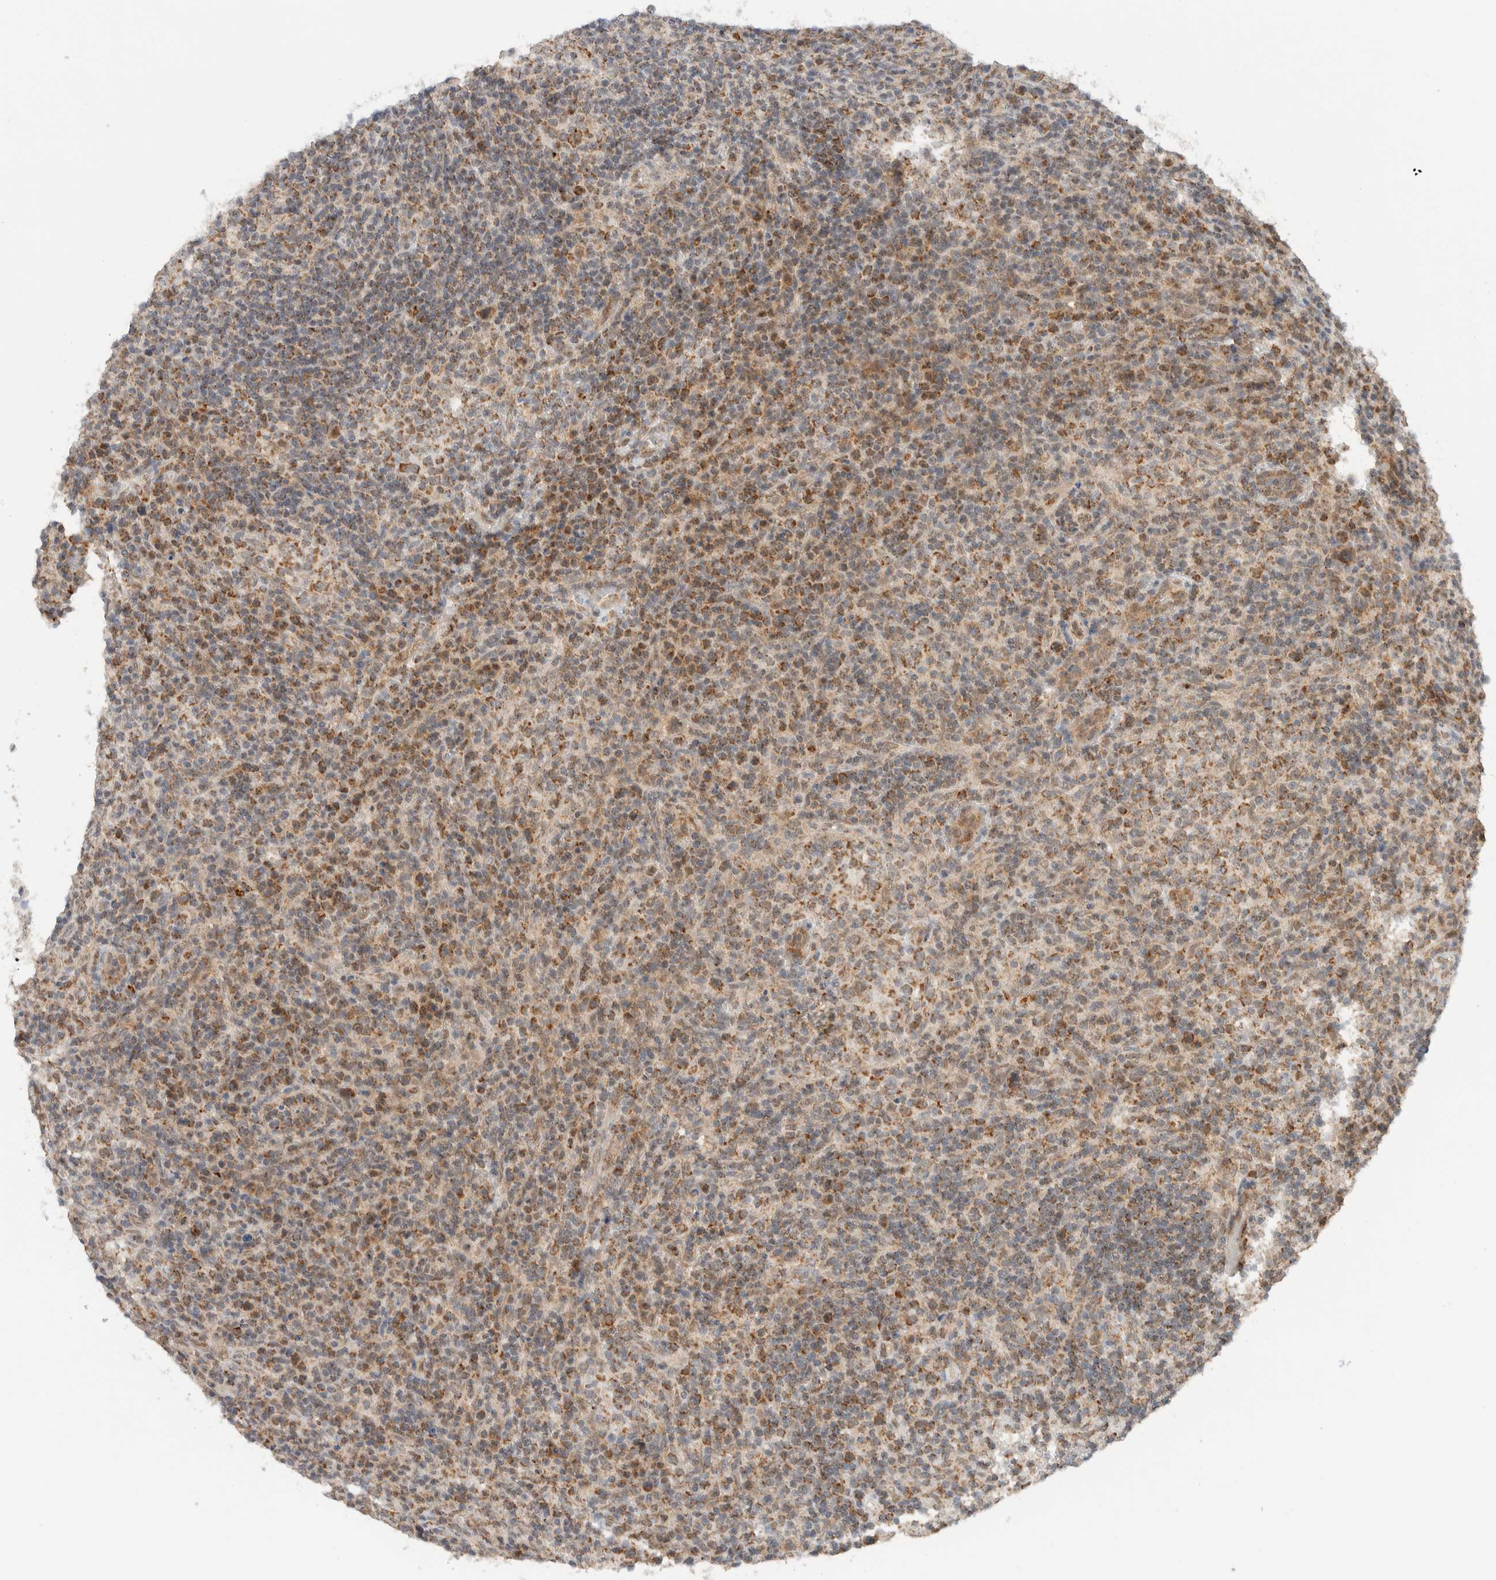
{"staining": {"intensity": "moderate", "quantity": ">75%", "location": "cytoplasmic/membranous"}, "tissue": "lymphoma", "cell_type": "Tumor cells", "image_type": "cancer", "snomed": [{"axis": "morphology", "description": "Malignant lymphoma, non-Hodgkin's type, High grade"}, {"axis": "topography", "description": "Lymph node"}], "caption": "Human lymphoma stained with a protein marker exhibits moderate staining in tumor cells.", "gene": "MRPL41", "patient": {"sex": "female", "age": 76}}